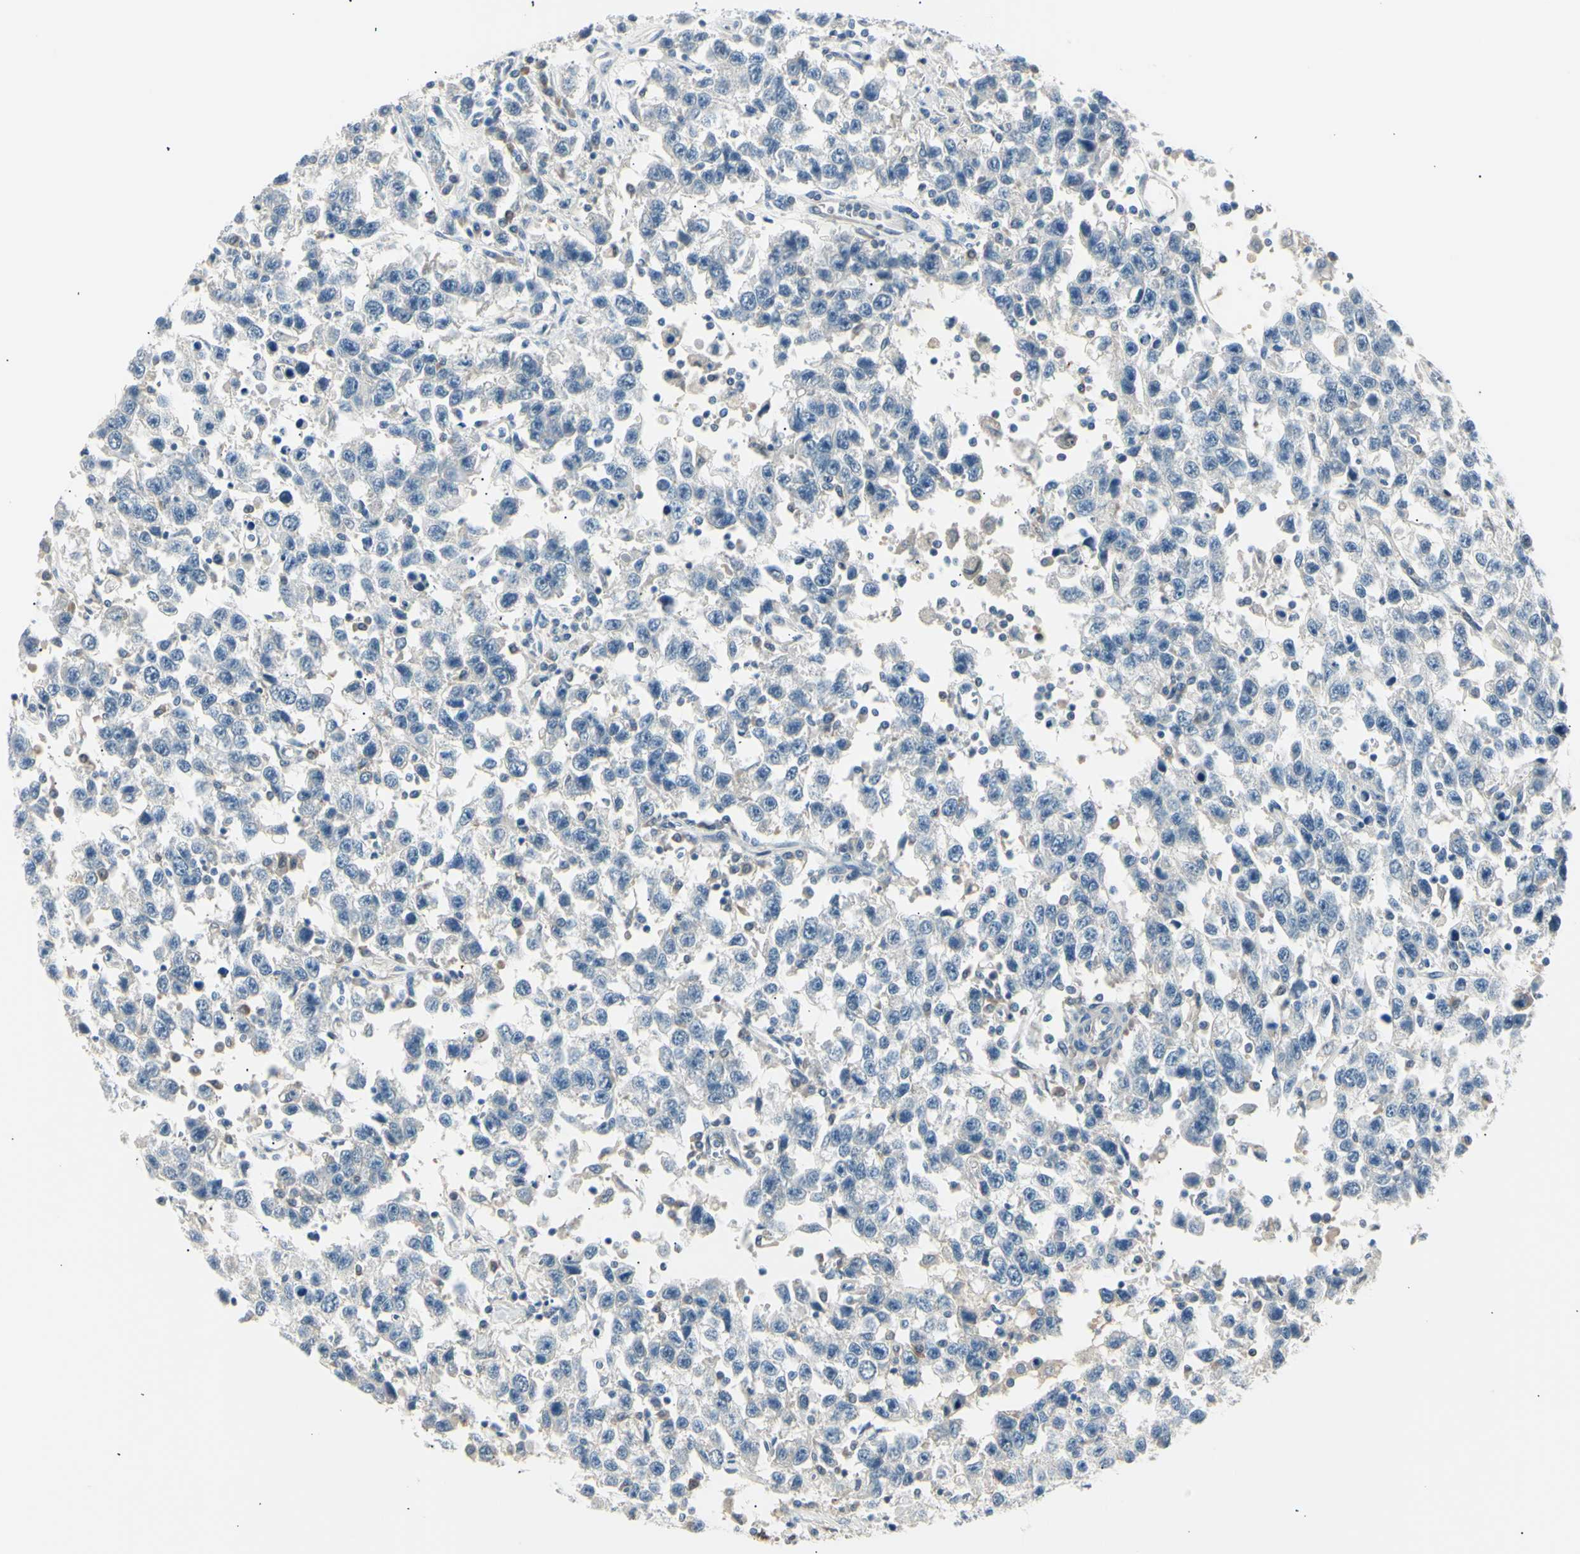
{"staining": {"intensity": "negative", "quantity": "none", "location": "none"}, "tissue": "testis cancer", "cell_type": "Tumor cells", "image_type": "cancer", "snomed": [{"axis": "morphology", "description": "Seminoma, NOS"}, {"axis": "topography", "description": "Testis"}], "caption": "High magnification brightfield microscopy of testis cancer stained with DAB (brown) and counterstained with hematoxylin (blue): tumor cells show no significant staining. (DAB IHC, high magnification).", "gene": "LHPP", "patient": {"sex": "male", "age": 41}}